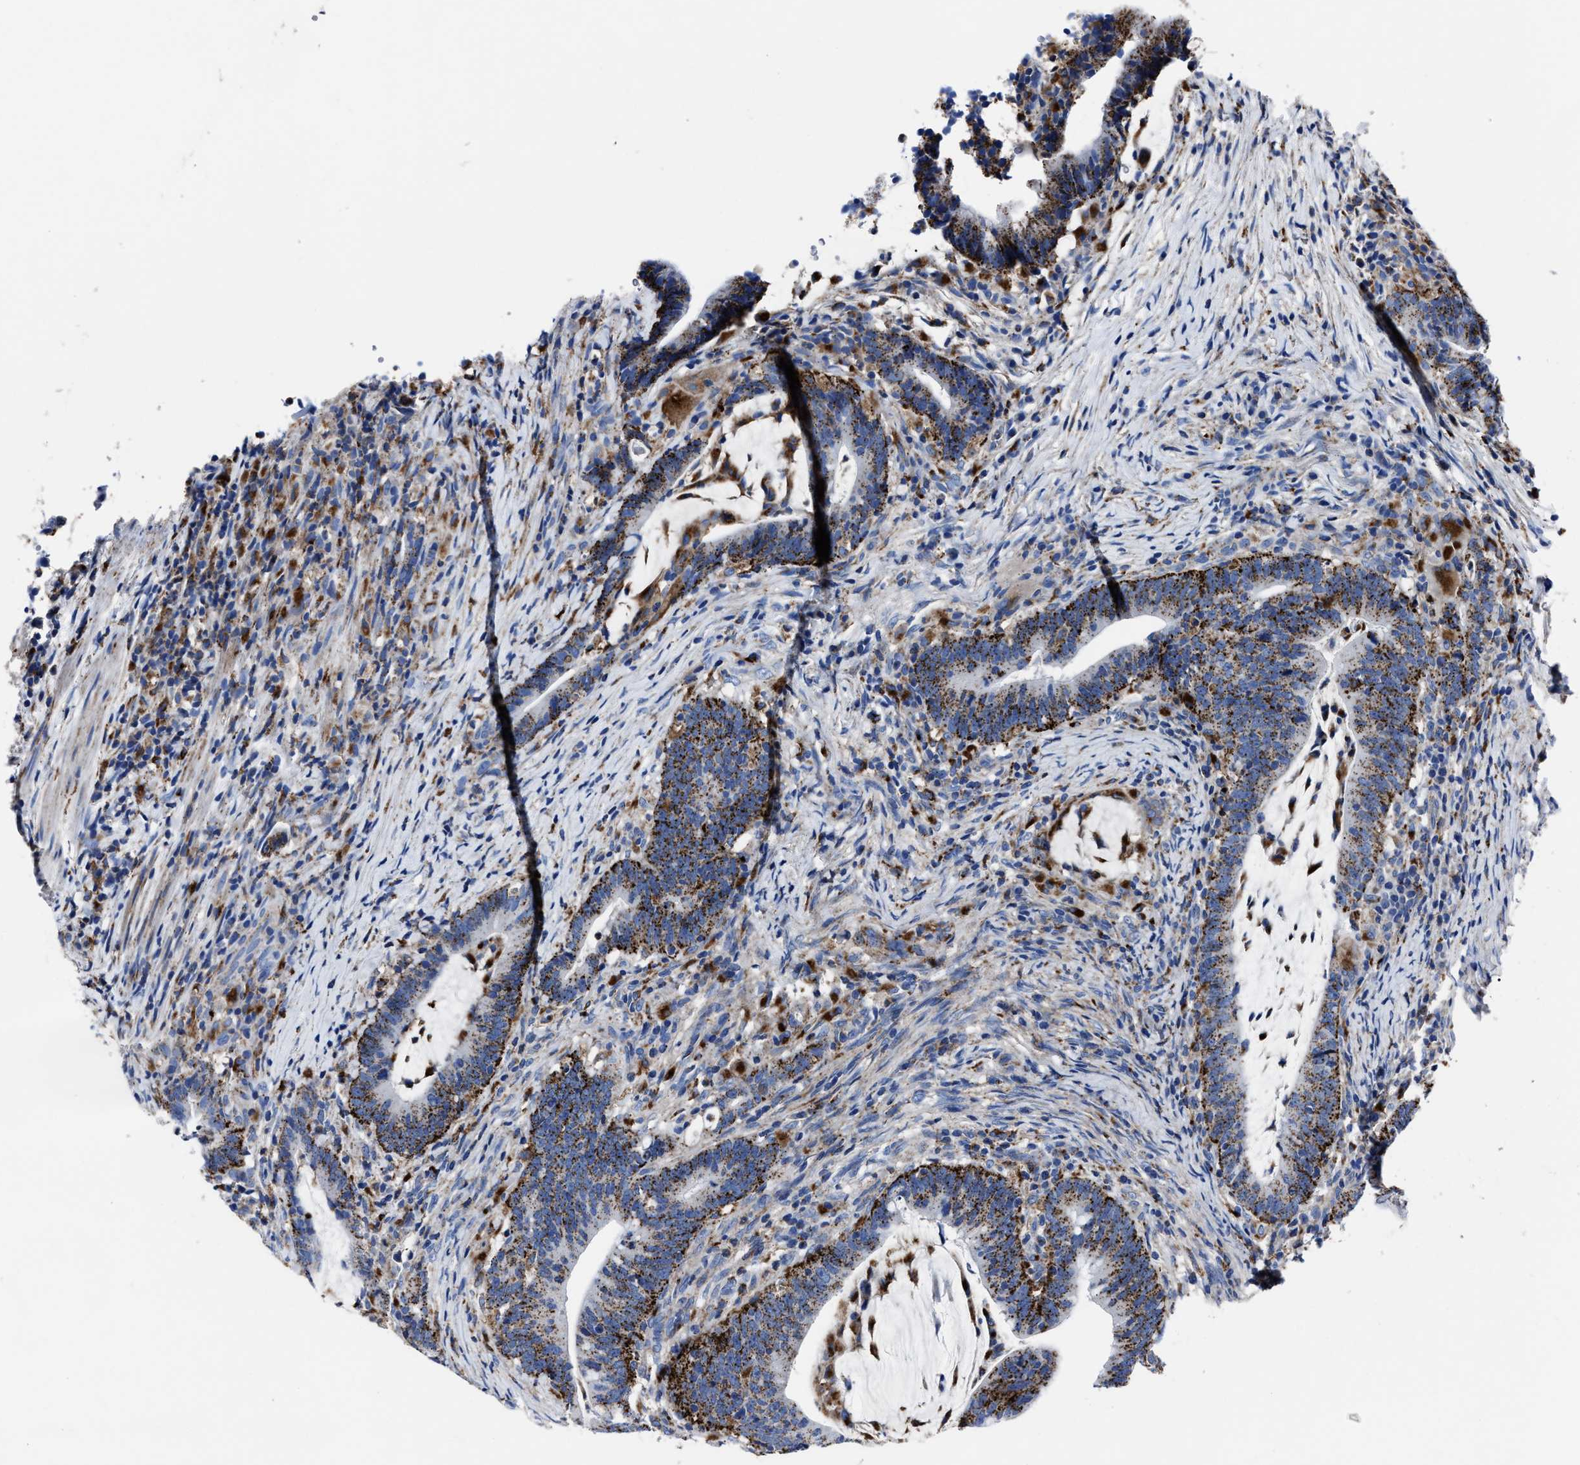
{"staining": {"intensity": "strong", "quantity": ">75%", "location": "cytoplasmic/membranous"}, "tissue": "colorectal cancer", "cell_type": "Tumor cells", "image_type": "cancer", "snomed": [{"axis": "morphology", "description": "Adenocarcinoma, NOS"}, {"axis": "topography", "description": "Colon"}], "caption": "Human colorectal cancer stained with a protein marker exhibits strong staining in tumor cells.", "gene": "LAMTOR4", "patient": {"sex": "female", "age": 66}}